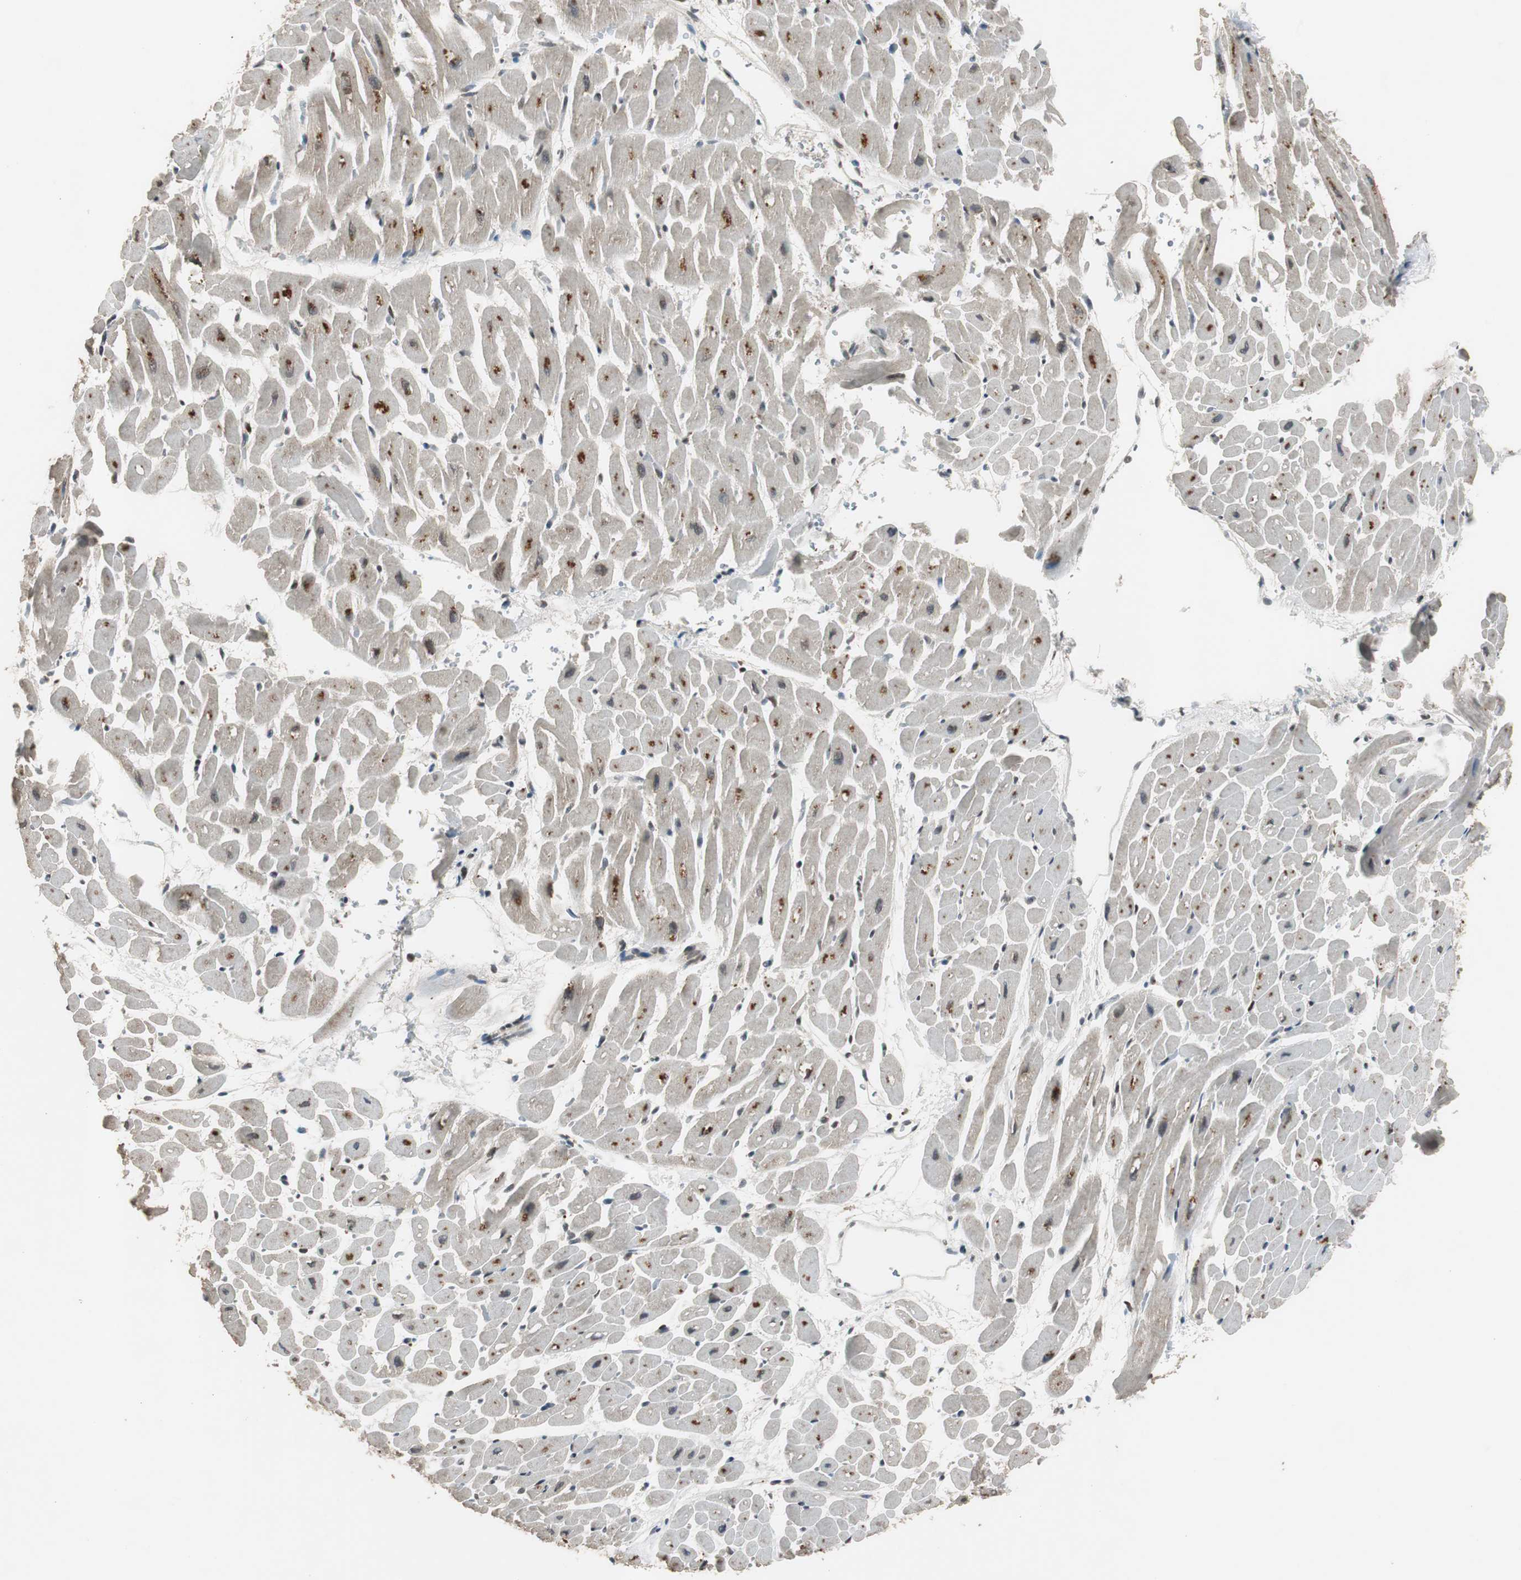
{"staining": {"intensity": "moderate", "quantity": "25%-75%", "location": "cytoplasmic/membranous"}, "tissue": "heart muscle", "cell_type": "Cardiomyocytes", "image_type": "normal", "snomed": [{"axis": "morphology", "description": "Normal tissue, NOS"}, {"axis": "topography", "description": "Heart"}], "caption": "The immunohistochemical stain labels moderate cytoplasmic/membranous positivity in cardiomyocytes of benign heart muscle.", "gene": "BOLA1", "patient": {"sex": "male", "age": 45}}